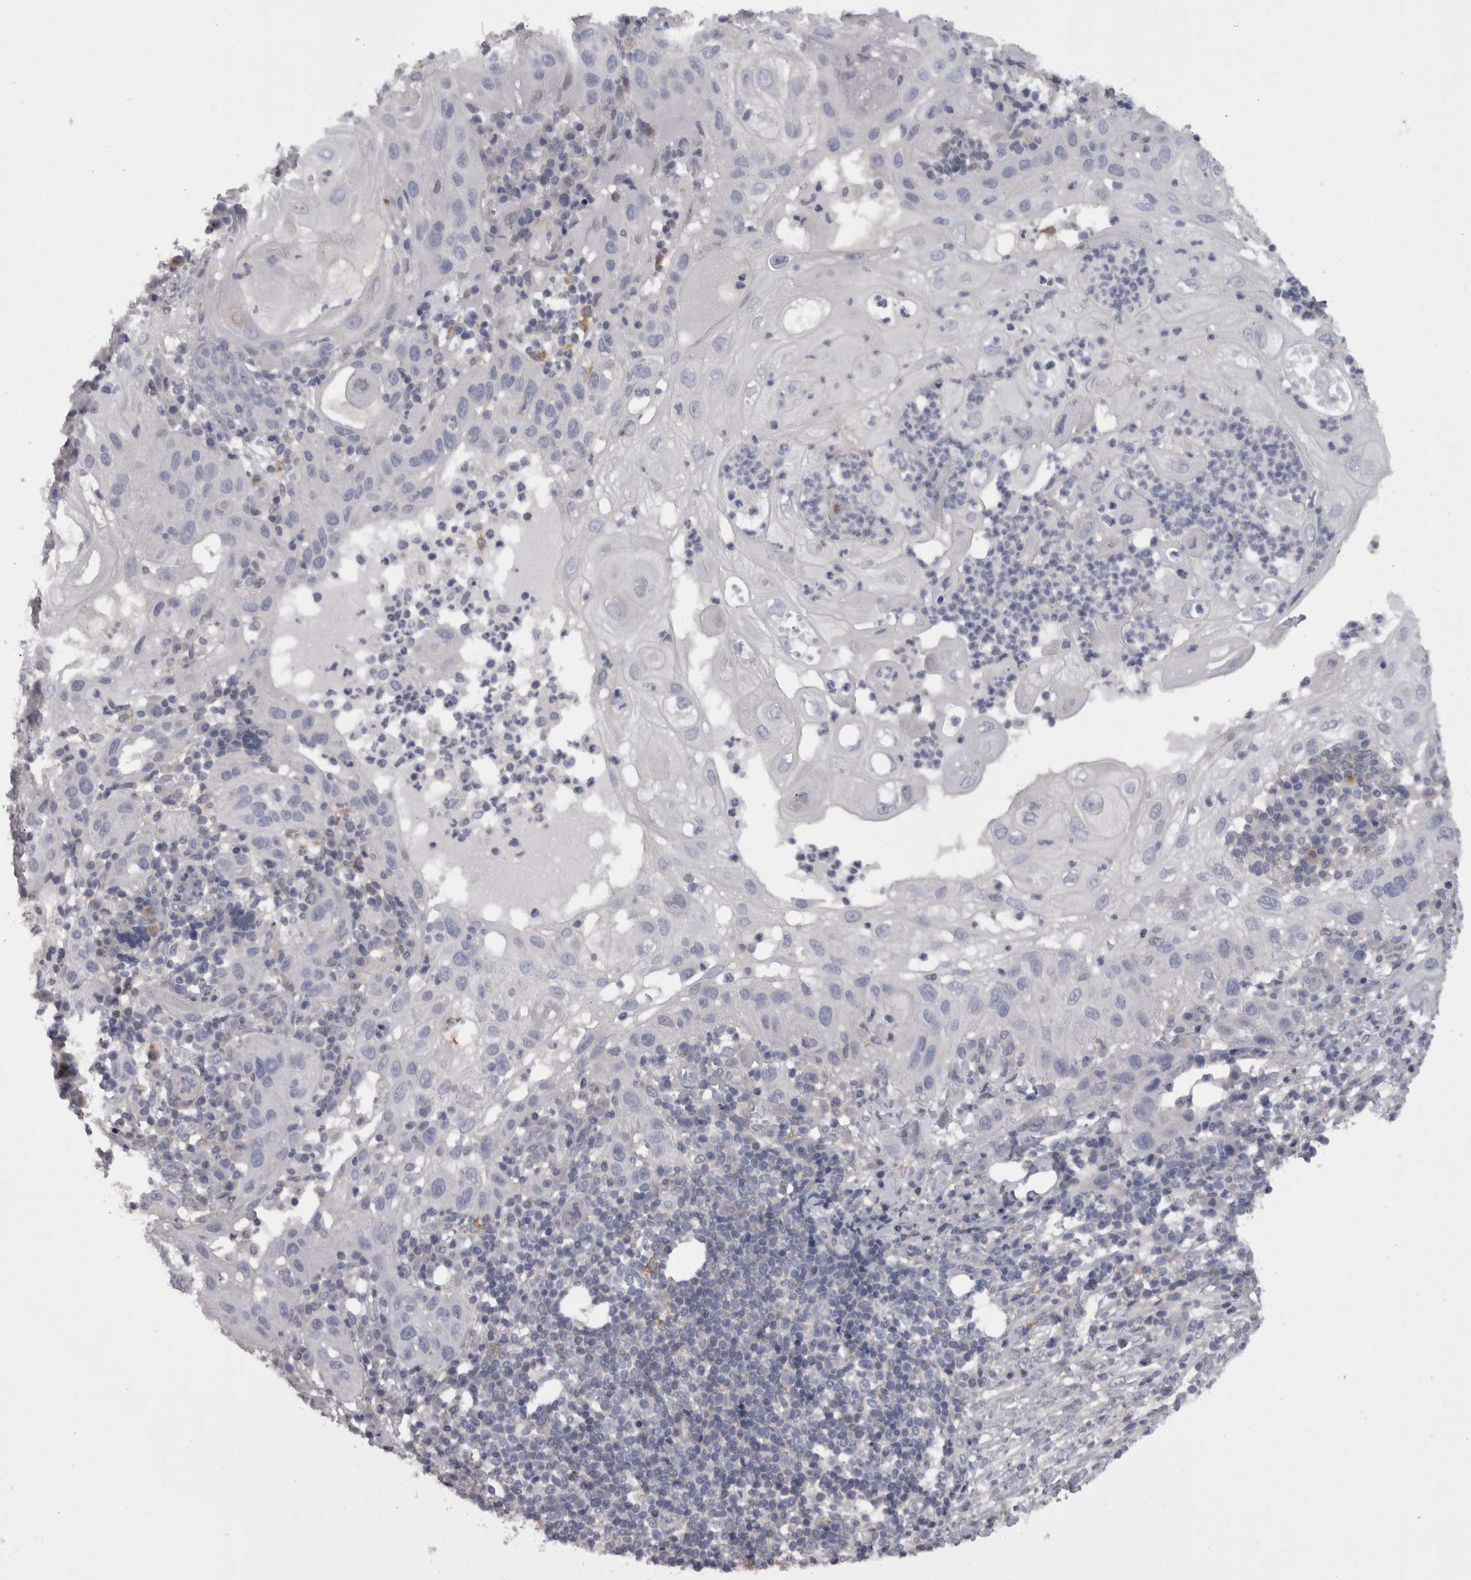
{"staining": {"intensity": "negative", "quantity": "none", "location": "none"}, "tissue": "skin cancer", "cell_type": "Tumor cells", "image_type": "cancer", "snomed": [{"axis": "morphology", "description": "Normal tissue, NOS"}, {"axis": "morphology", "description": "Squamous cell carcinoma, NOS"}, {"axis": "topography", "description": "Skin"}], "caption": "This is a photomicrograph of immunohistochemistry (IHC) staining of skin cancer, which shows no expression in tumor cells. The staining is performed using DAB (3,3'-diaminobenzidine) brown chromogen with nuclei counter-stained in using hematoxylin.", "gene": "CAMK2D", "patient": {"sex": "female", "age": 96}}